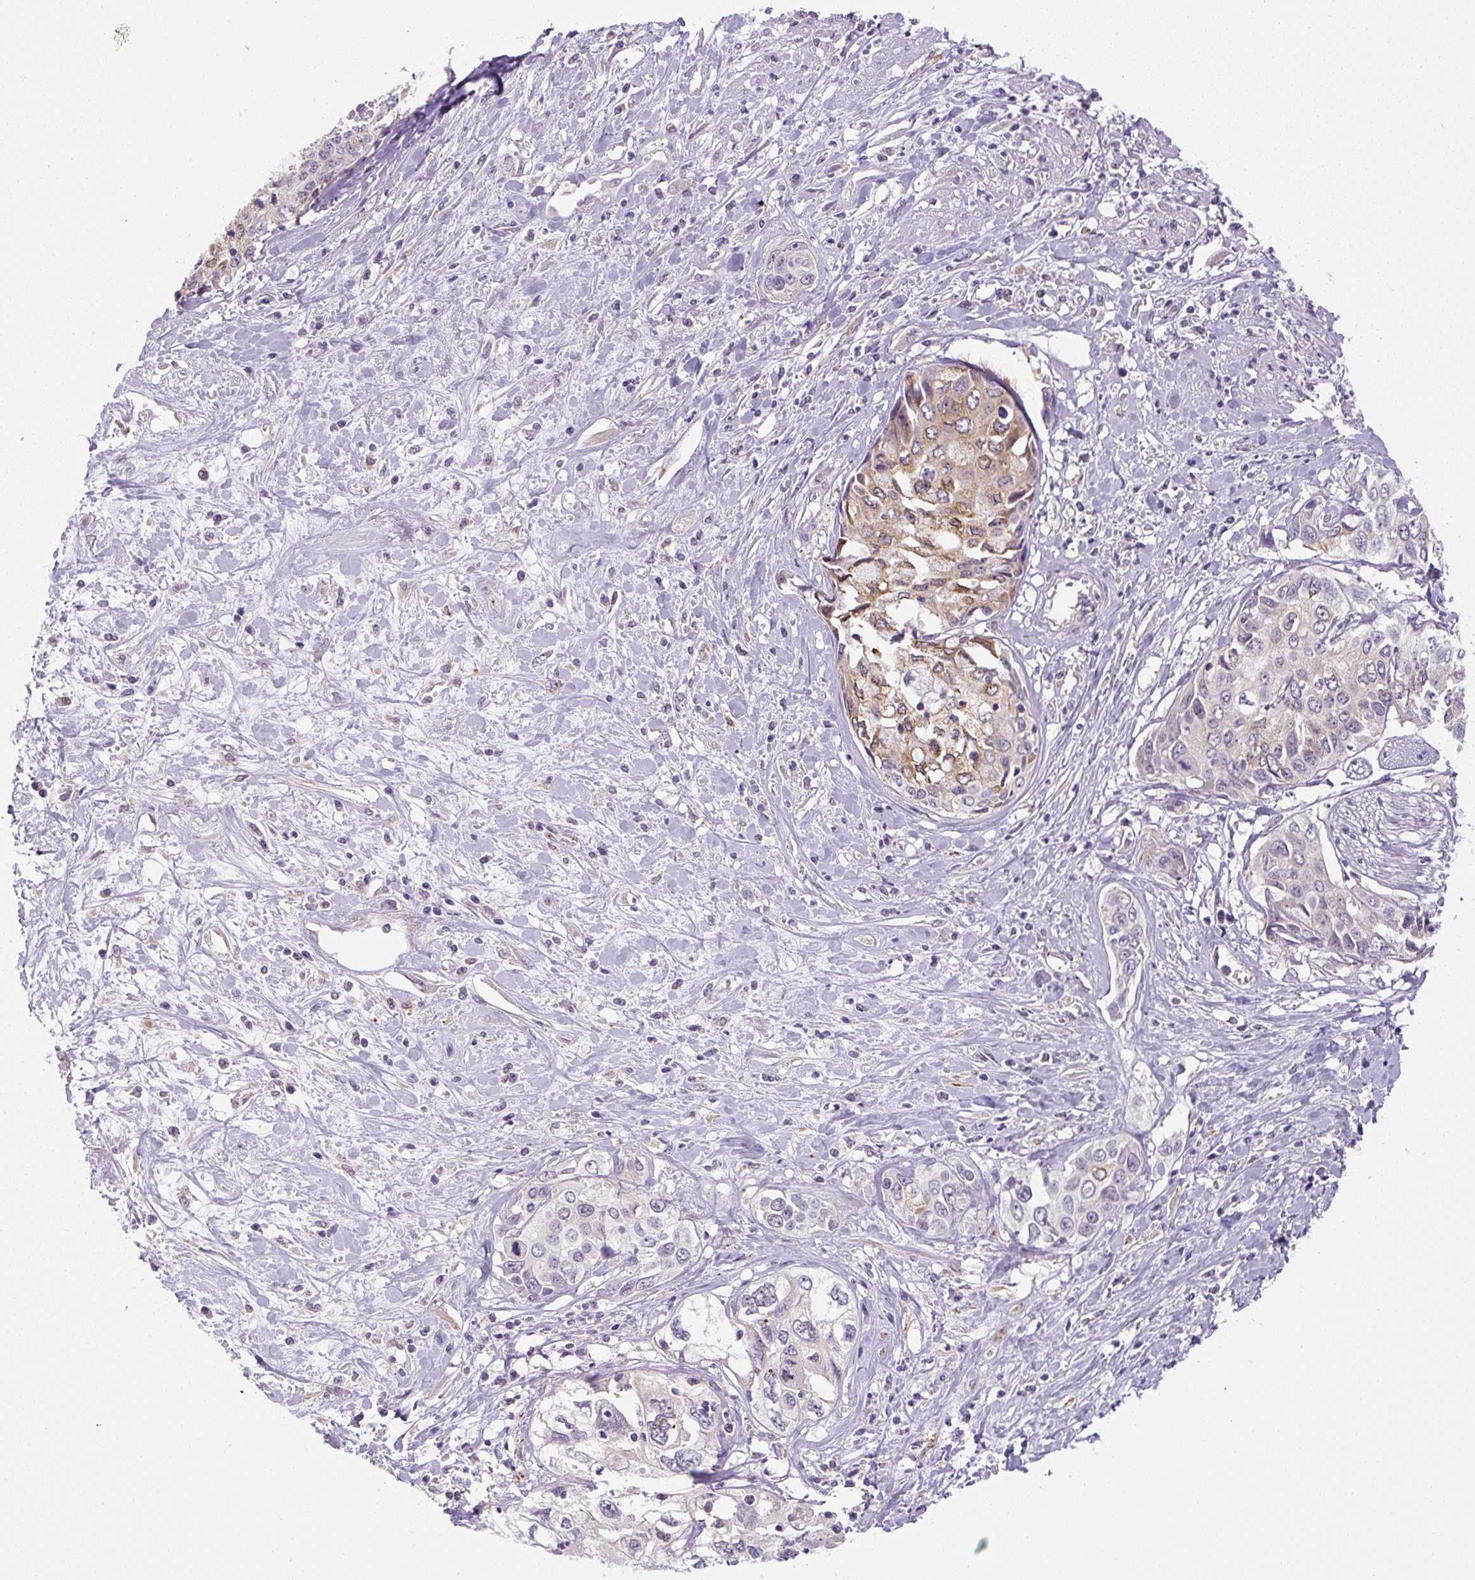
{"staining": {"intensity": "weak", "quantity": "25%-75%", "location": "cytoplasmic/membranous"}, "tissue": "cervical cancer", "cell_type": "Tumor cells", "image_type": "cancer", "snomed": [{"axis": "morphology", "description": "Squamous cell carcinoma, NOS"}, {"axis": "topography", "description": "Cervix"}], "caption": "Cervical squamous cell carcinoma tissue shows weak cytoplasmic/membranous positivity in approximately 25%-75% of tumor cells", "gene": "PLA2G4A", "patient": {"sex": "female", "age": 31}}